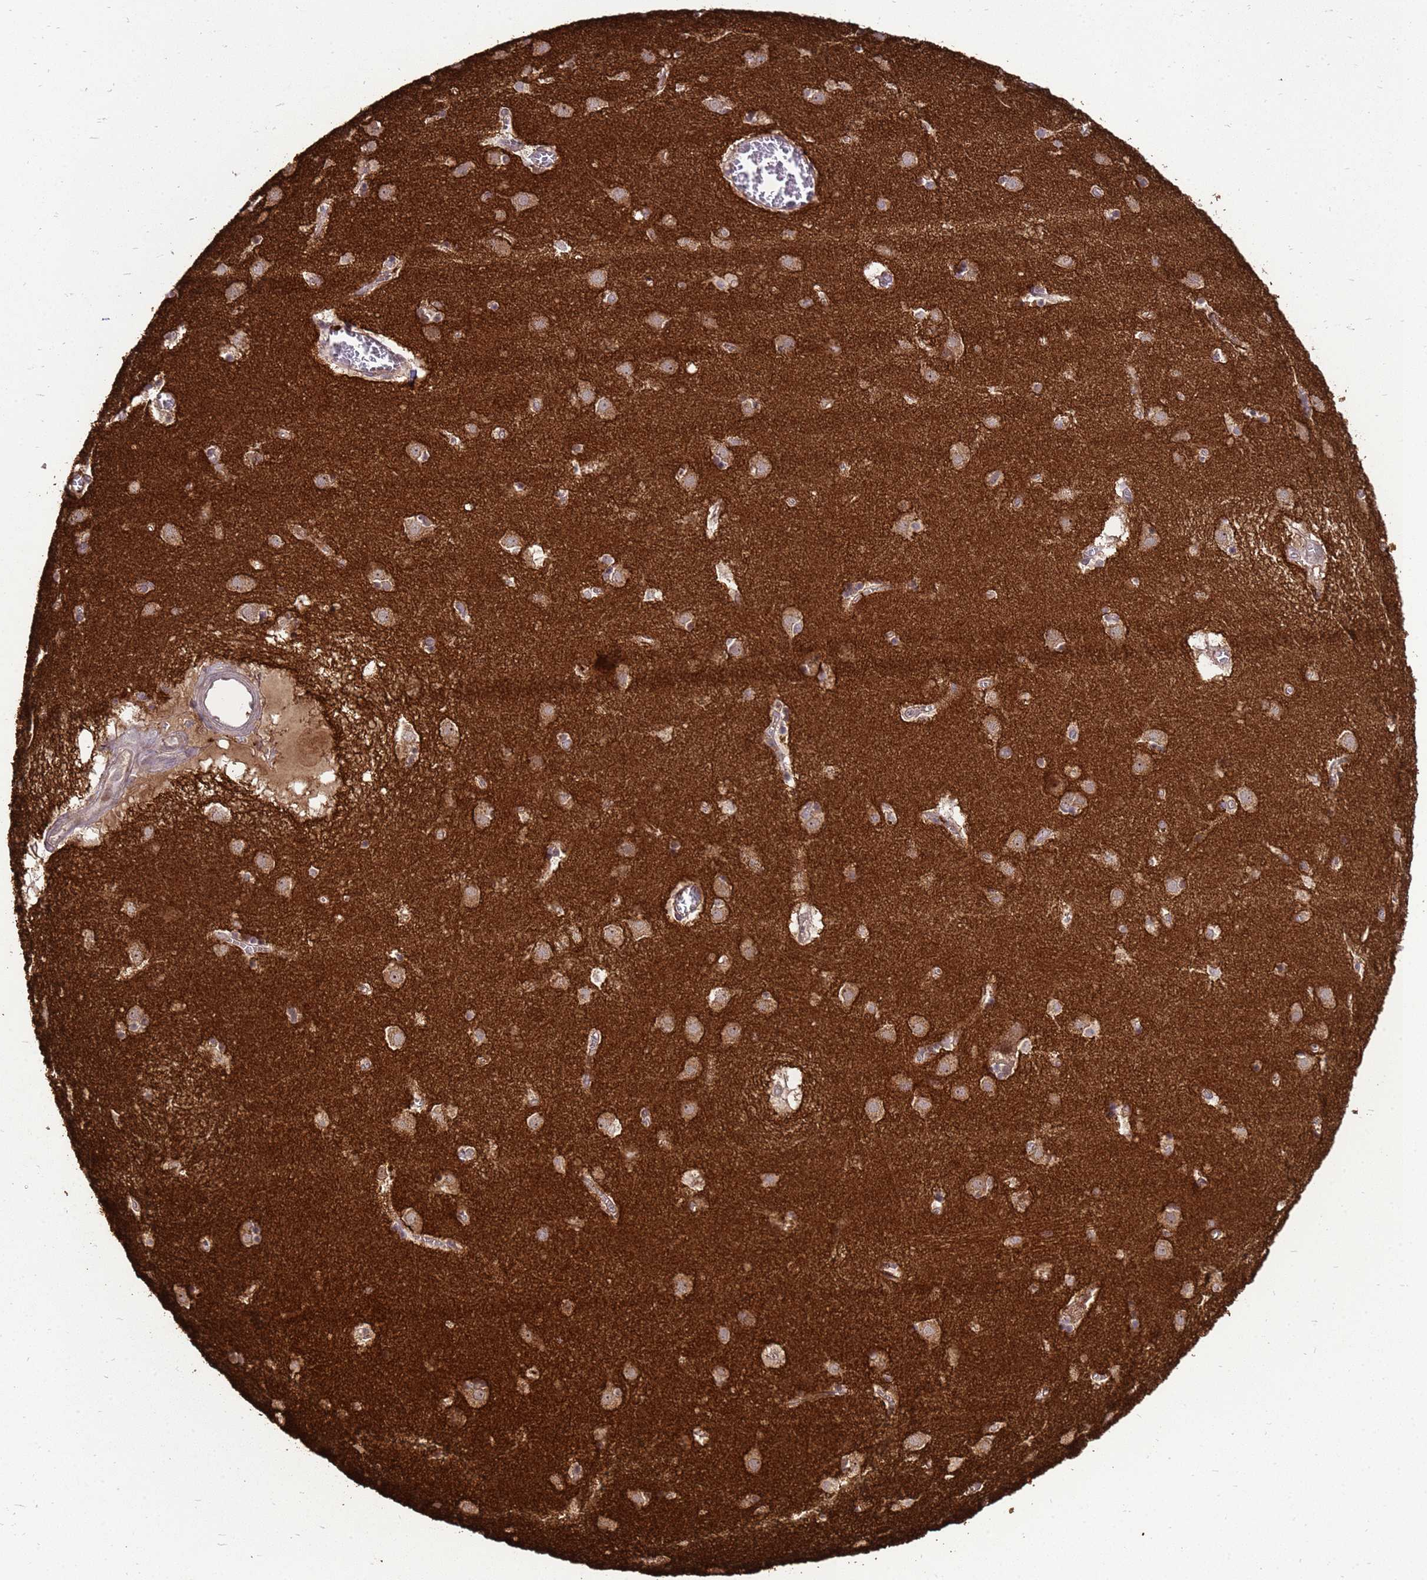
{"staining": {"intensity": "moderate", "quantity": "<25%", "location": "cytoplasmic/membranous"}, "tissue": "caudate", "cell_type": "Glial cells", "image_type": "normal", "snomed": [{"axis": "morphology", "description": "Normal tissue, NOS"}, {"axis": "topography", "description": "Lateral ventricle wall"}], "caption": "Moderate cytoplasmic/membranous protein expression is identified in approximately <25% of glial cells in caudate.", "gene": "CRBN", "patient": {"sex": "male", "age": 70}}